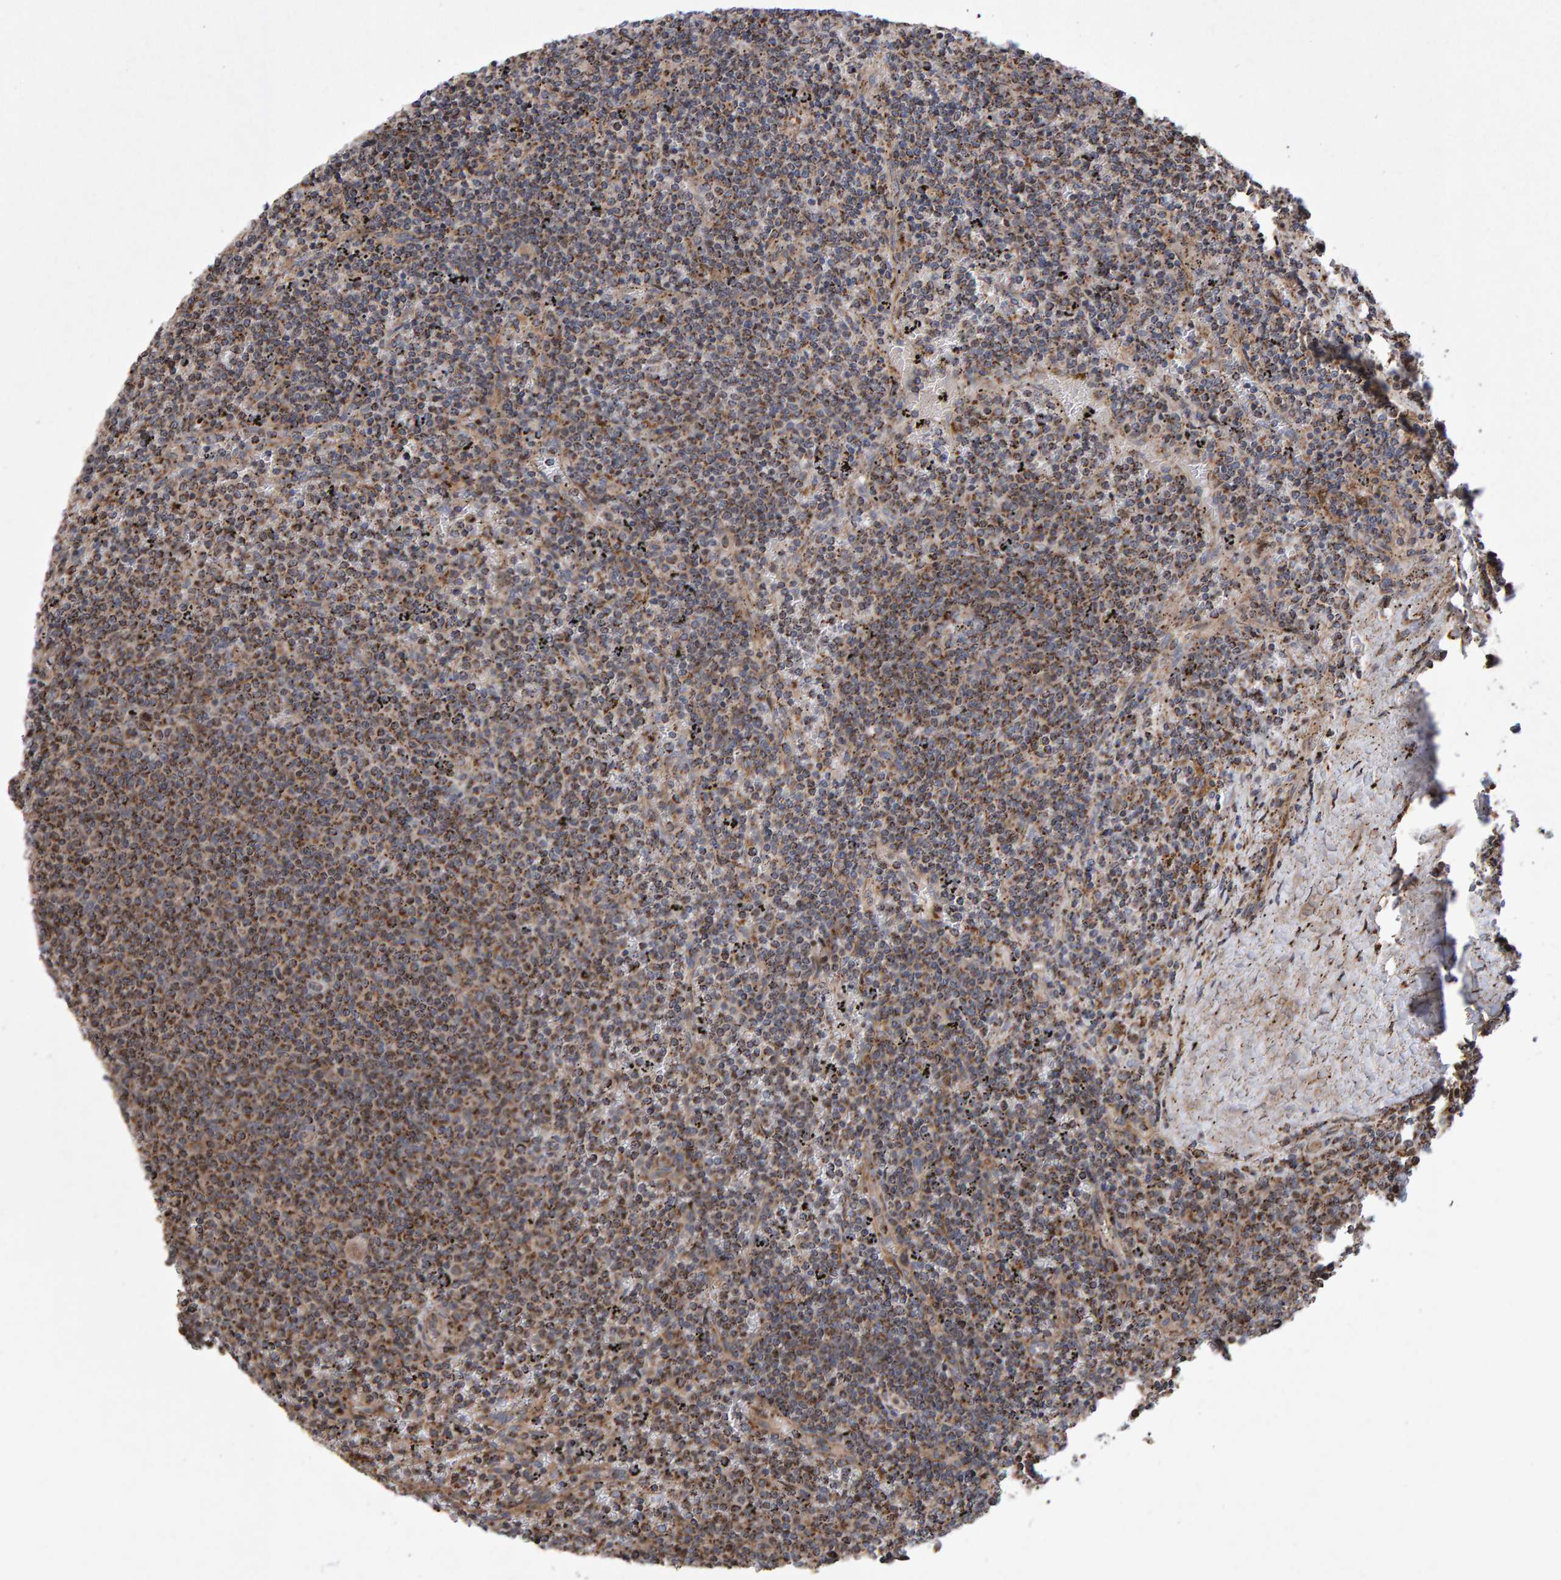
{"staining": {"intensity": "moderate", "quantity": ">75%", "location": "cytoplasmic/membranous"}, "tissue": "lymphoma", "cell_type": "Tumor cells", "image_type": "cancer", "snomed": [{"axis": "morphology", "description": "Malignant lymphoma, non-Hodgkin's type, Low grade"}, {"axis": "topography", "description": "Spleen"}], "caption": "Tumor cells reveal medium levels of moderate cytoplasmic/membranous positivity in about >75% of cells in human lymphoma.", "gene": "PECR", "patient": {"sex": "female", "age": 50}}